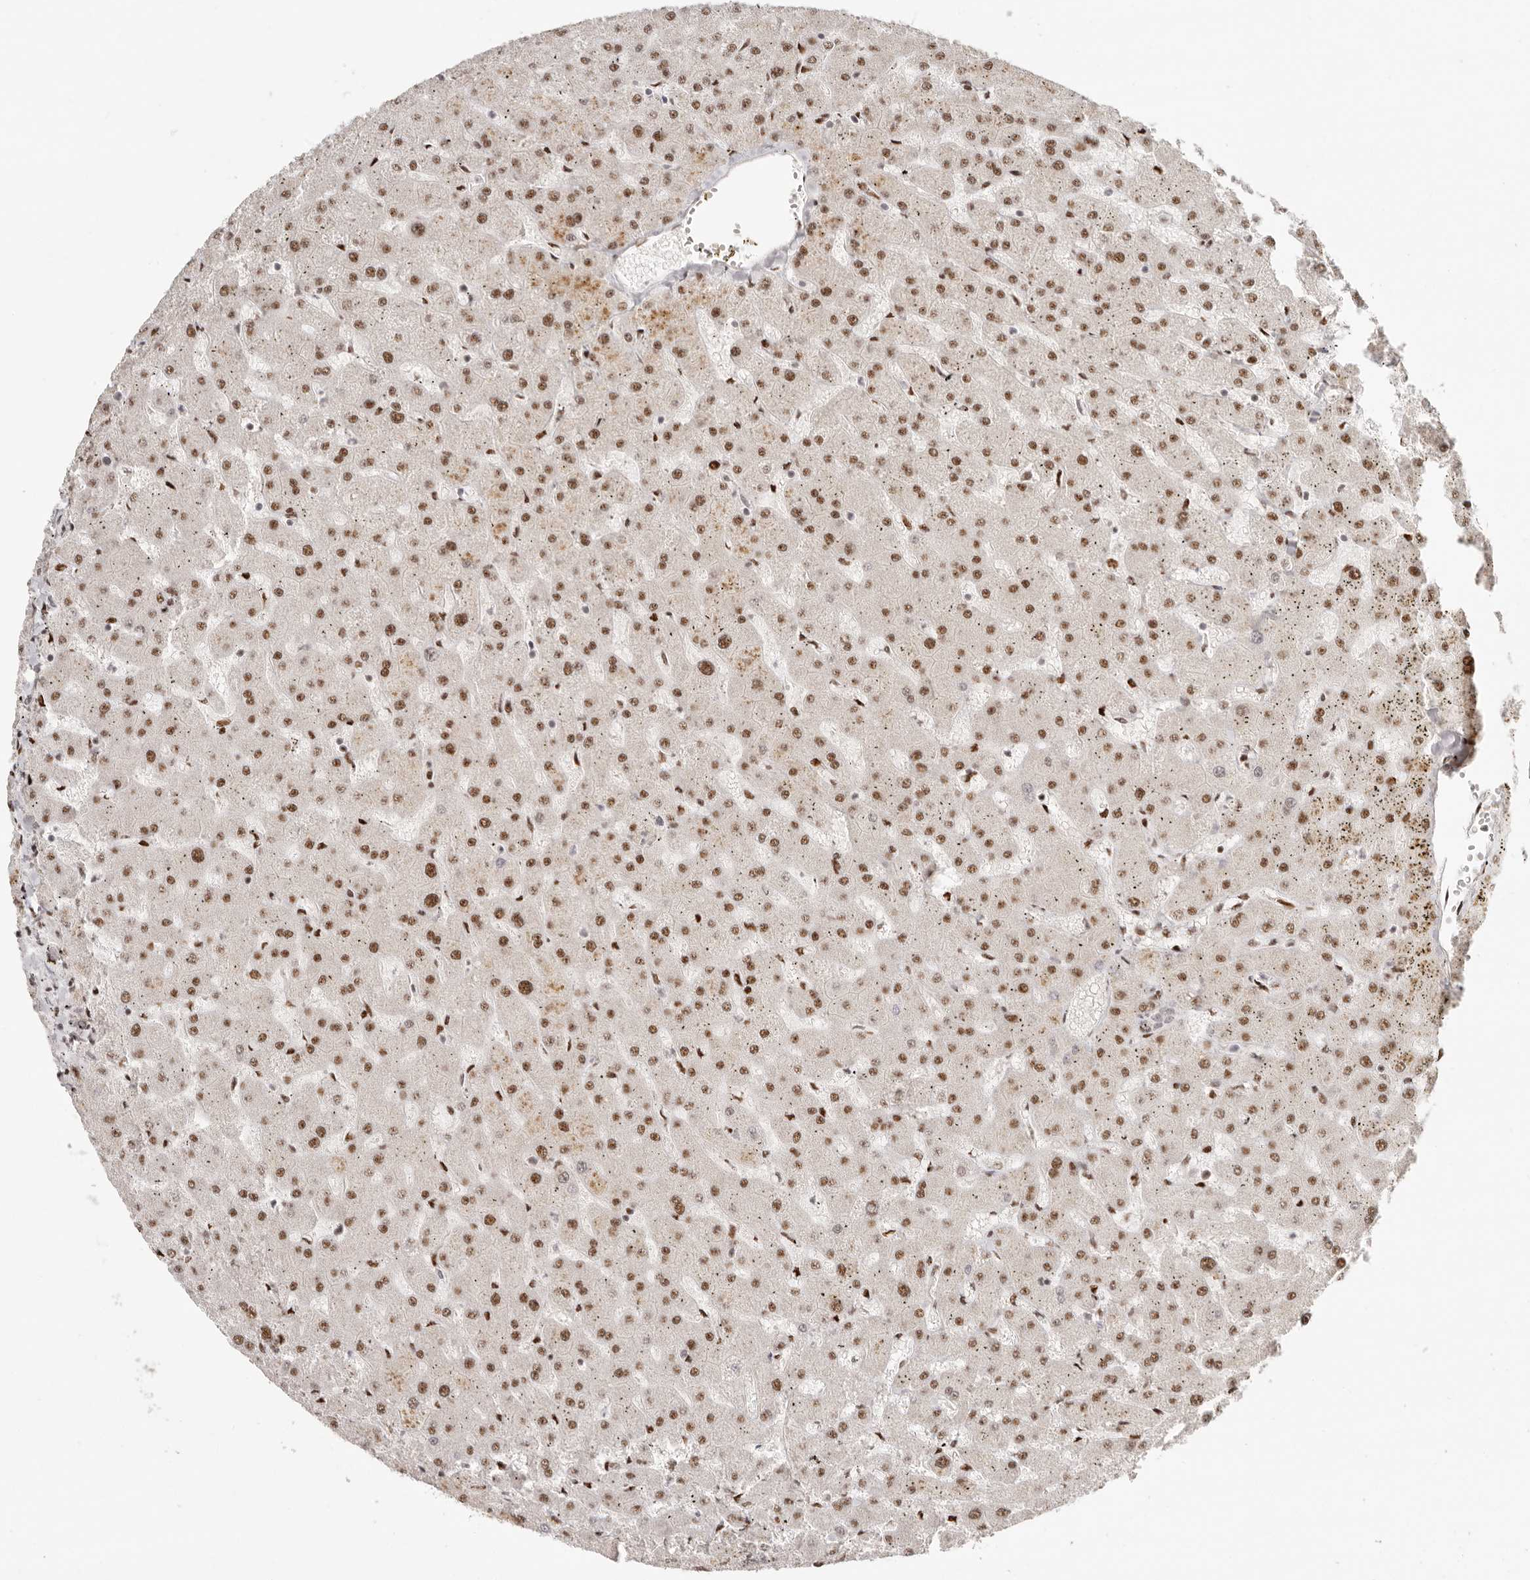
{"staining": {"intensity": "moderate", "quantity": "<25%", "location": "nuclear"}, "tissue": "liver", "cell_type": "Cholangiocytes", "image_type": "normal", "snomed": [{"axis": "morphology", "description": "Normal tissue, NOS"}, {"axis": "topography", "description": "Liver"}], "caption": "This is a micrograph of IHC staining of benign liver, which shows moderate expression in the nuclear of cholangiocytes.", "gene": "GPBP1L1", "patient": {"sex": "female", "age": 63}}